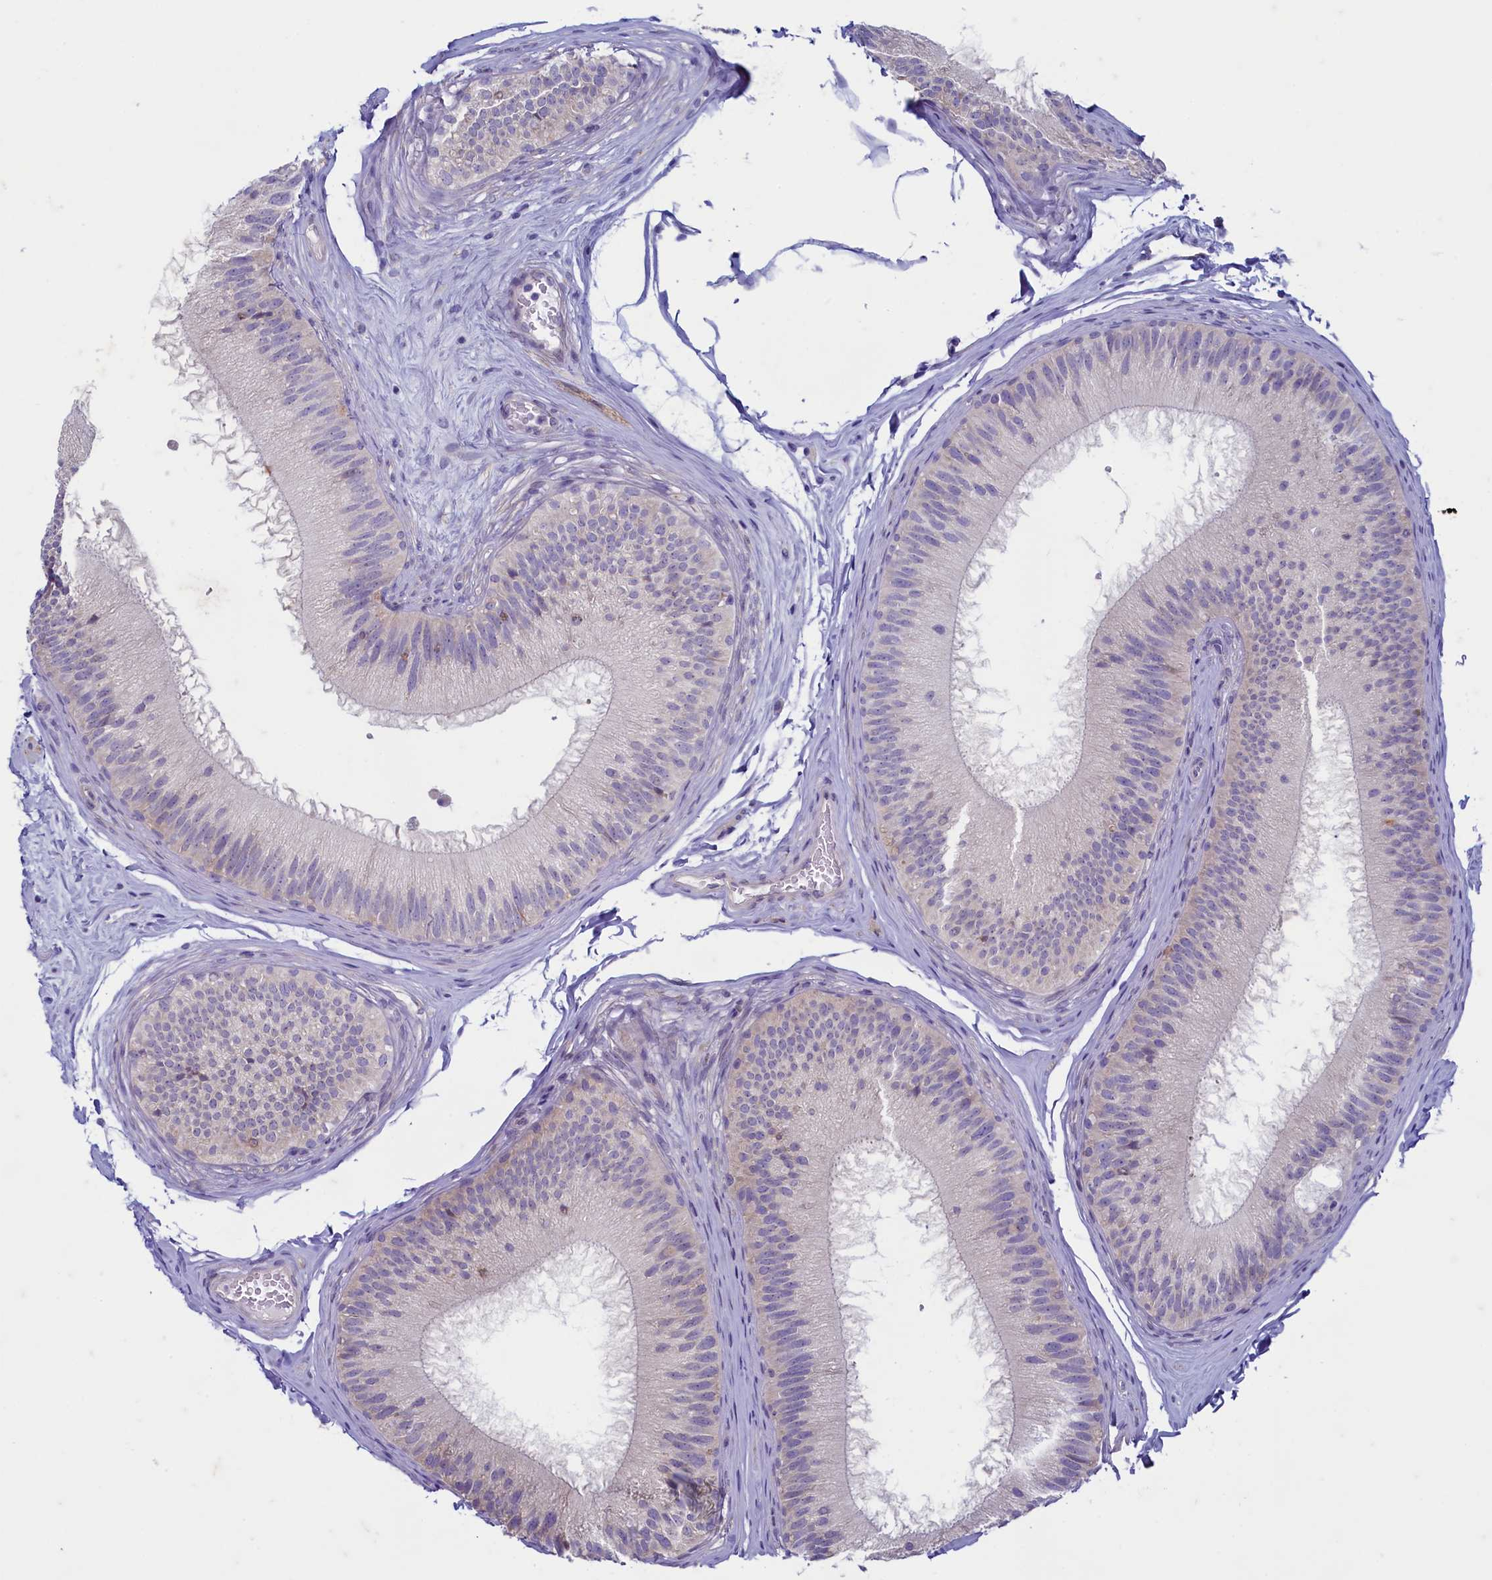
{"staining": {"intensity": "weak", "quantity": "<25%", "location": "cytoplasmic/membranous"}, "tissue": "epididymis", "cell_type": "Glandular cells", "image_type": "normal", "snomed": [{"axis": "morphology", "description": "Normal tissue, NOS"}, {"axis": "topography", "description": "Epididymis"}], "caption": "Epididymis stained for a protein using immunohistochemistry displays no positivity glandular cells.", "gene": "MAP1LC3A", "patient": {"sex": "male", "age": 45}}